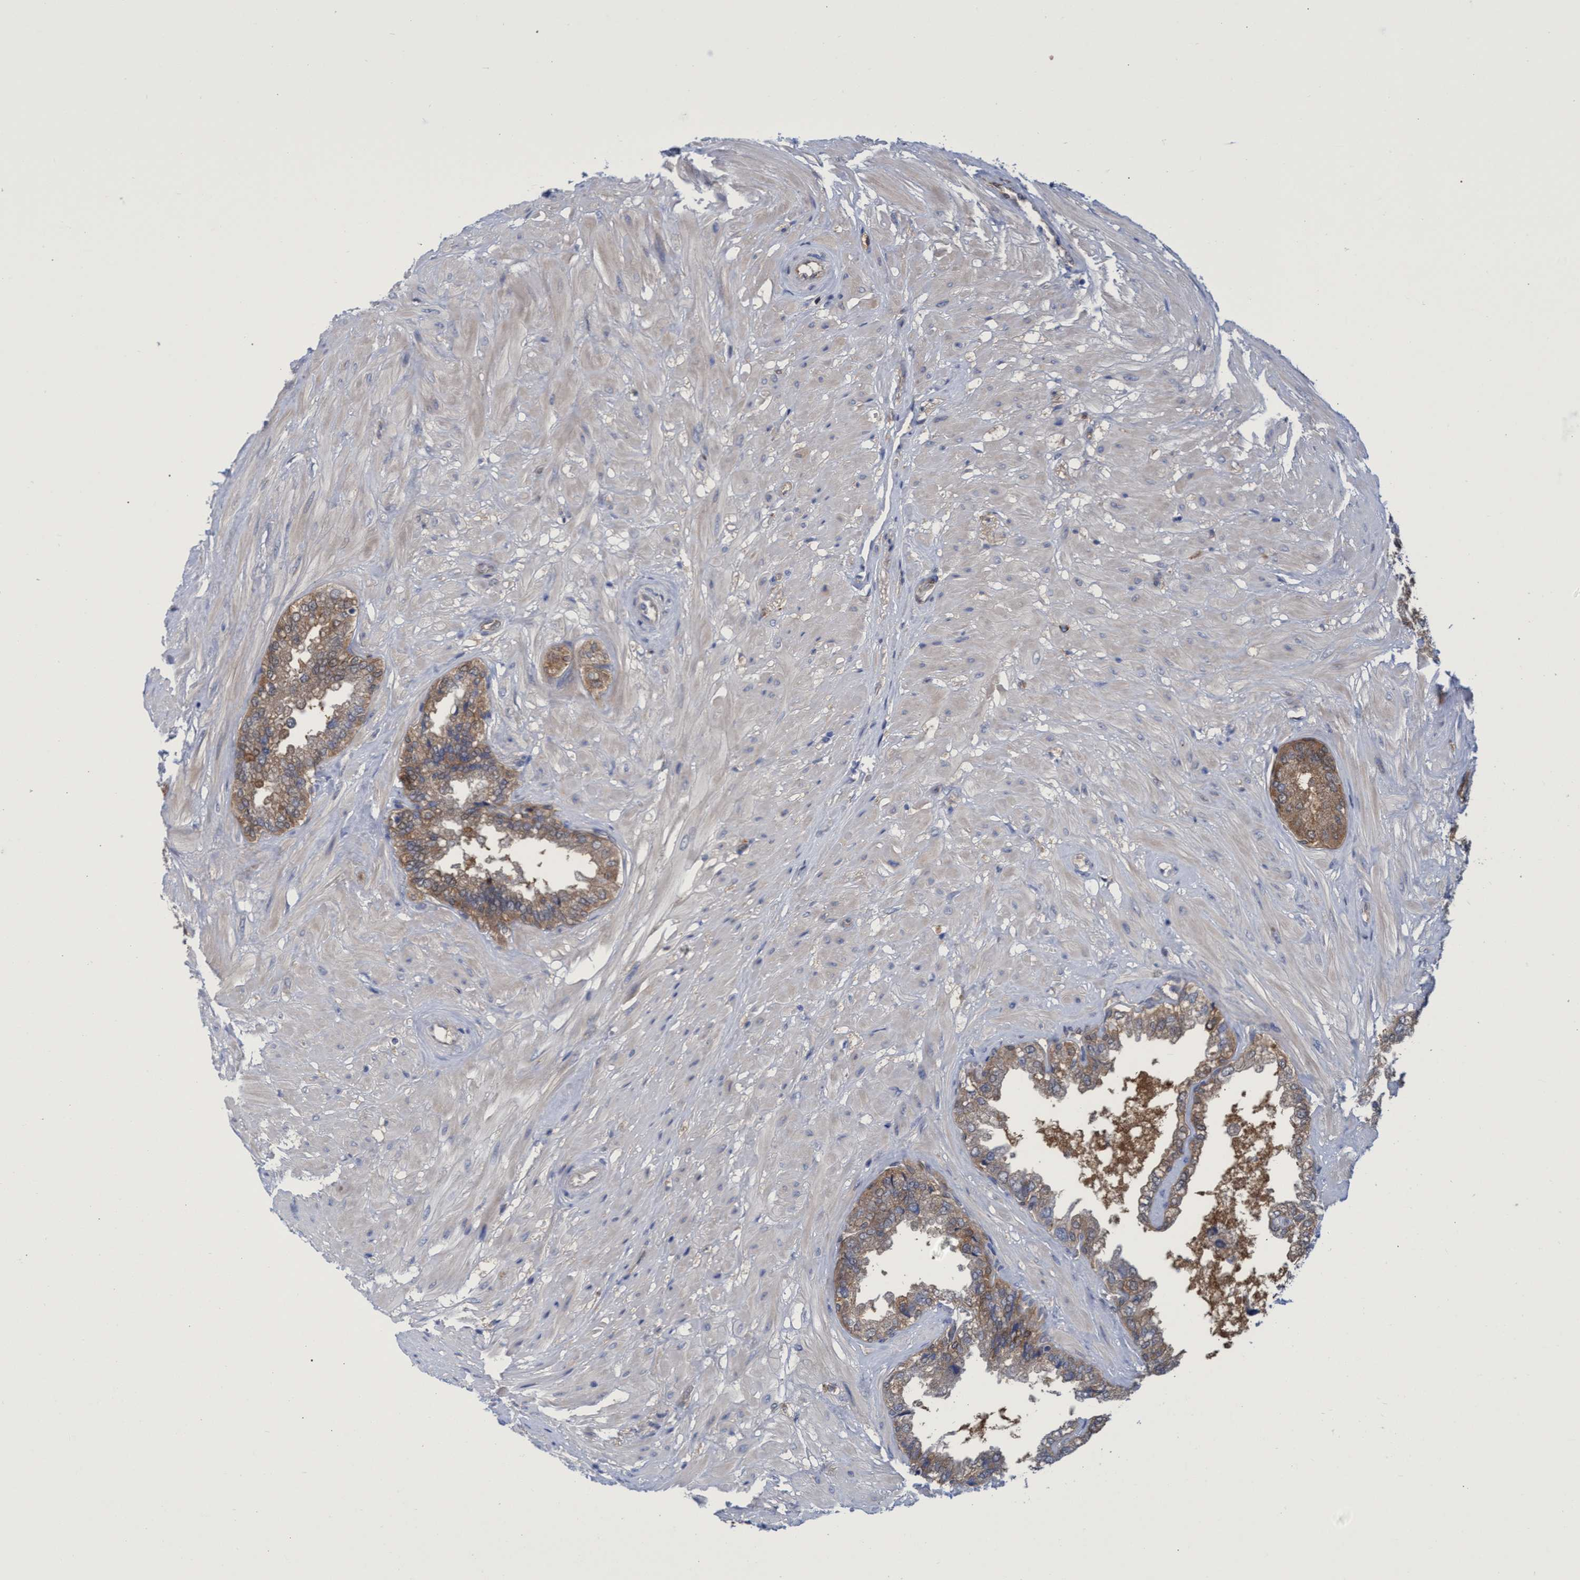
{"staining": {"intensity": "moderate", "quantity": ">75%", "location": "cytoplasmic/membranous"}, "tissue": "seminal vesicle", "cell_type": "Glandular cells", "image_type": "normal", "snomed": [{"axis": "morphology", "description": "Normal tissue, NOS"}, {"axis": "topography", "description": "Seminal veicle"}], "caption": "Immunohistochemistry (IHC) image of unremarkable seminal vesicle stained for a protein (brown), which shows medium levels of moderate cytoplasmic/membranous positivity in approximately >75% of glandular cells.", "gene": "PNPO", "patient": {"sex": "male", "age": 46}}